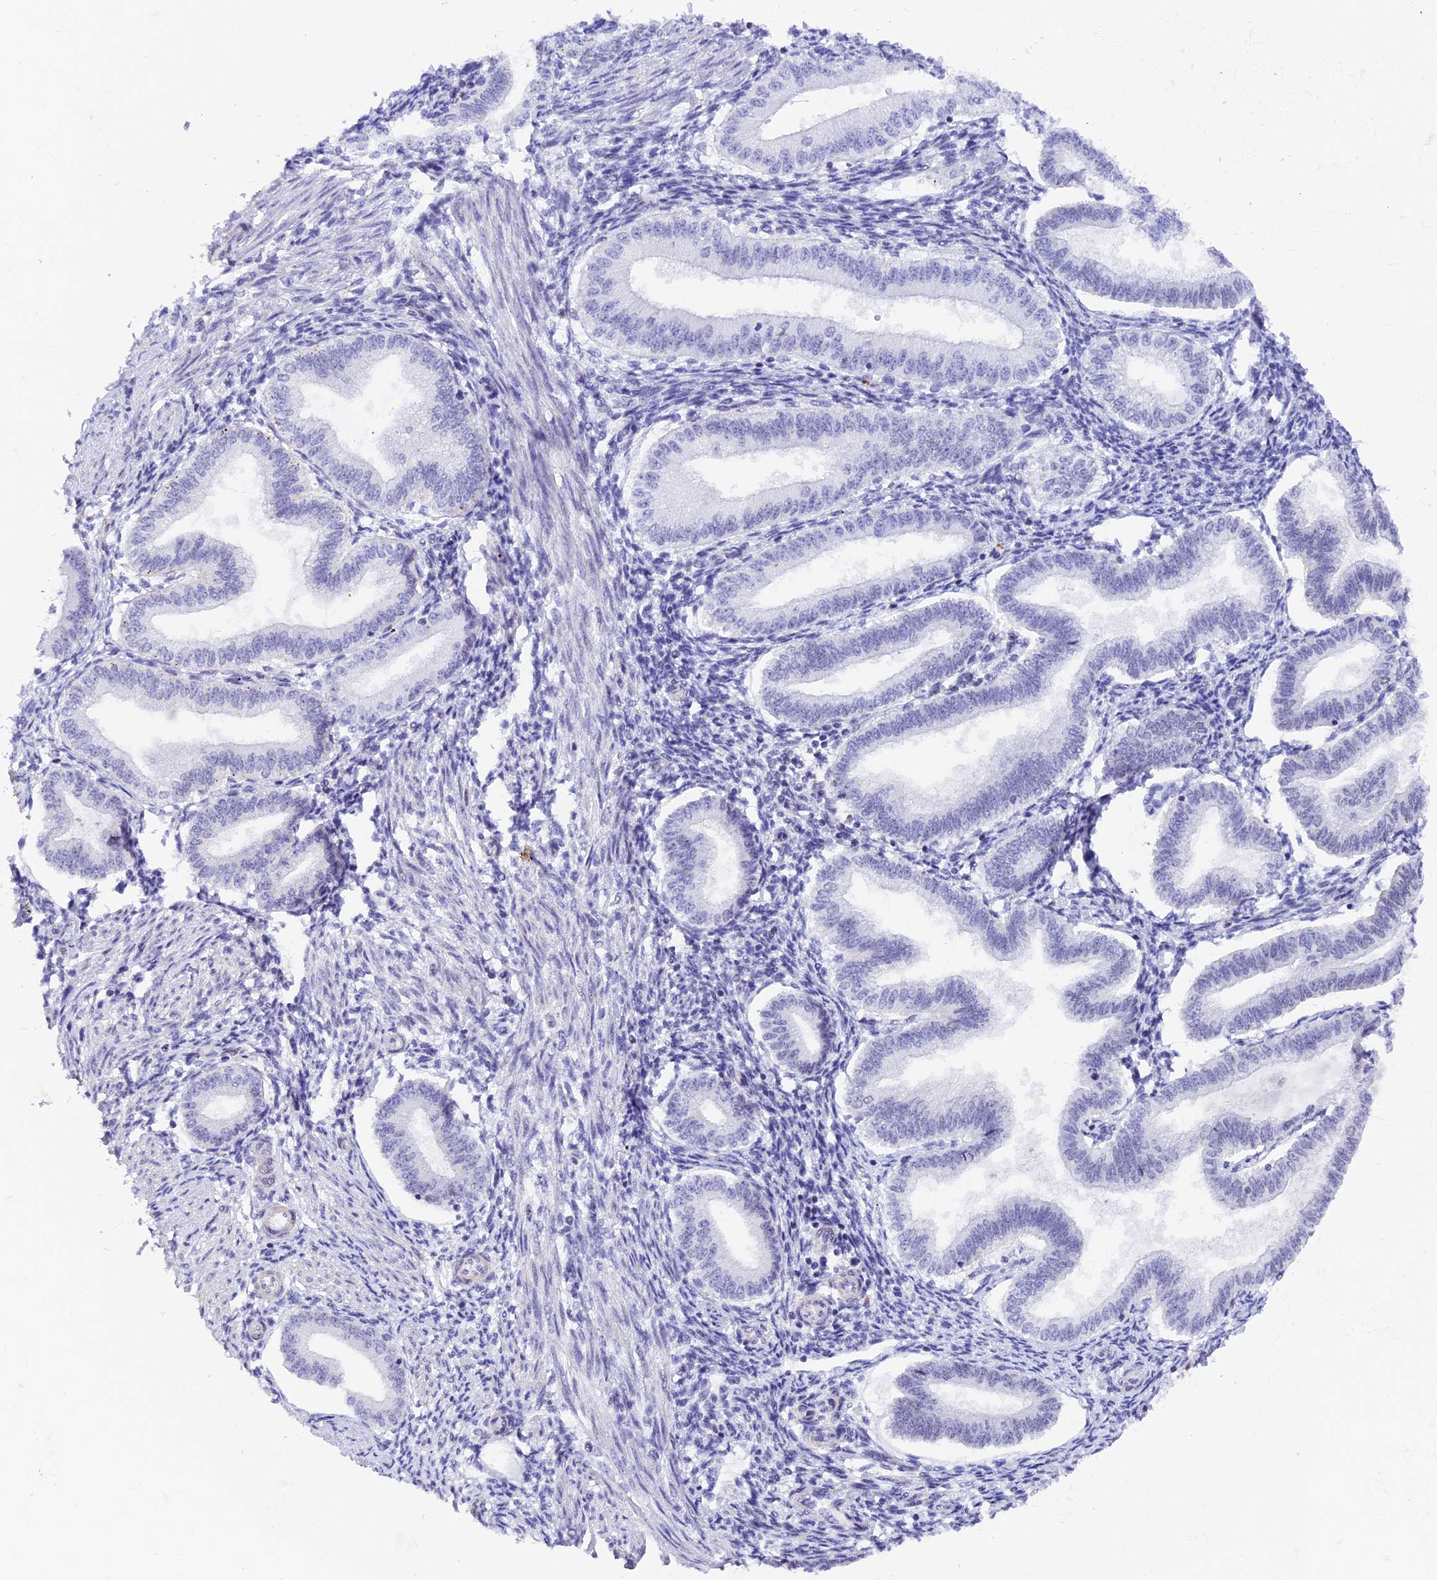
{"staining": {"intensity": "weak", "quantity": "<25%", "location": "cytoplasmic/membranous"}, "tissue": "endometrium", "cell_type": "Cells in endometrial stroma", "image_type": "normal", "snomed": [{"axis": "morphology", "description": "Normal tissue, NOS"}, {"axis": "topography", "description": "Endometrium"}], "caption": "A high-resolution histopathology image shows IHC staining of benign endometrium, which displays no significant positivity in cells in endometrial stroma. (DAB (3,3'-diaminobenzidine) immunohistochemistry (IHC) with hematoxylin counter stain).", "gene": "TFAM", "patient": {"sex": "female", "age": 39}}